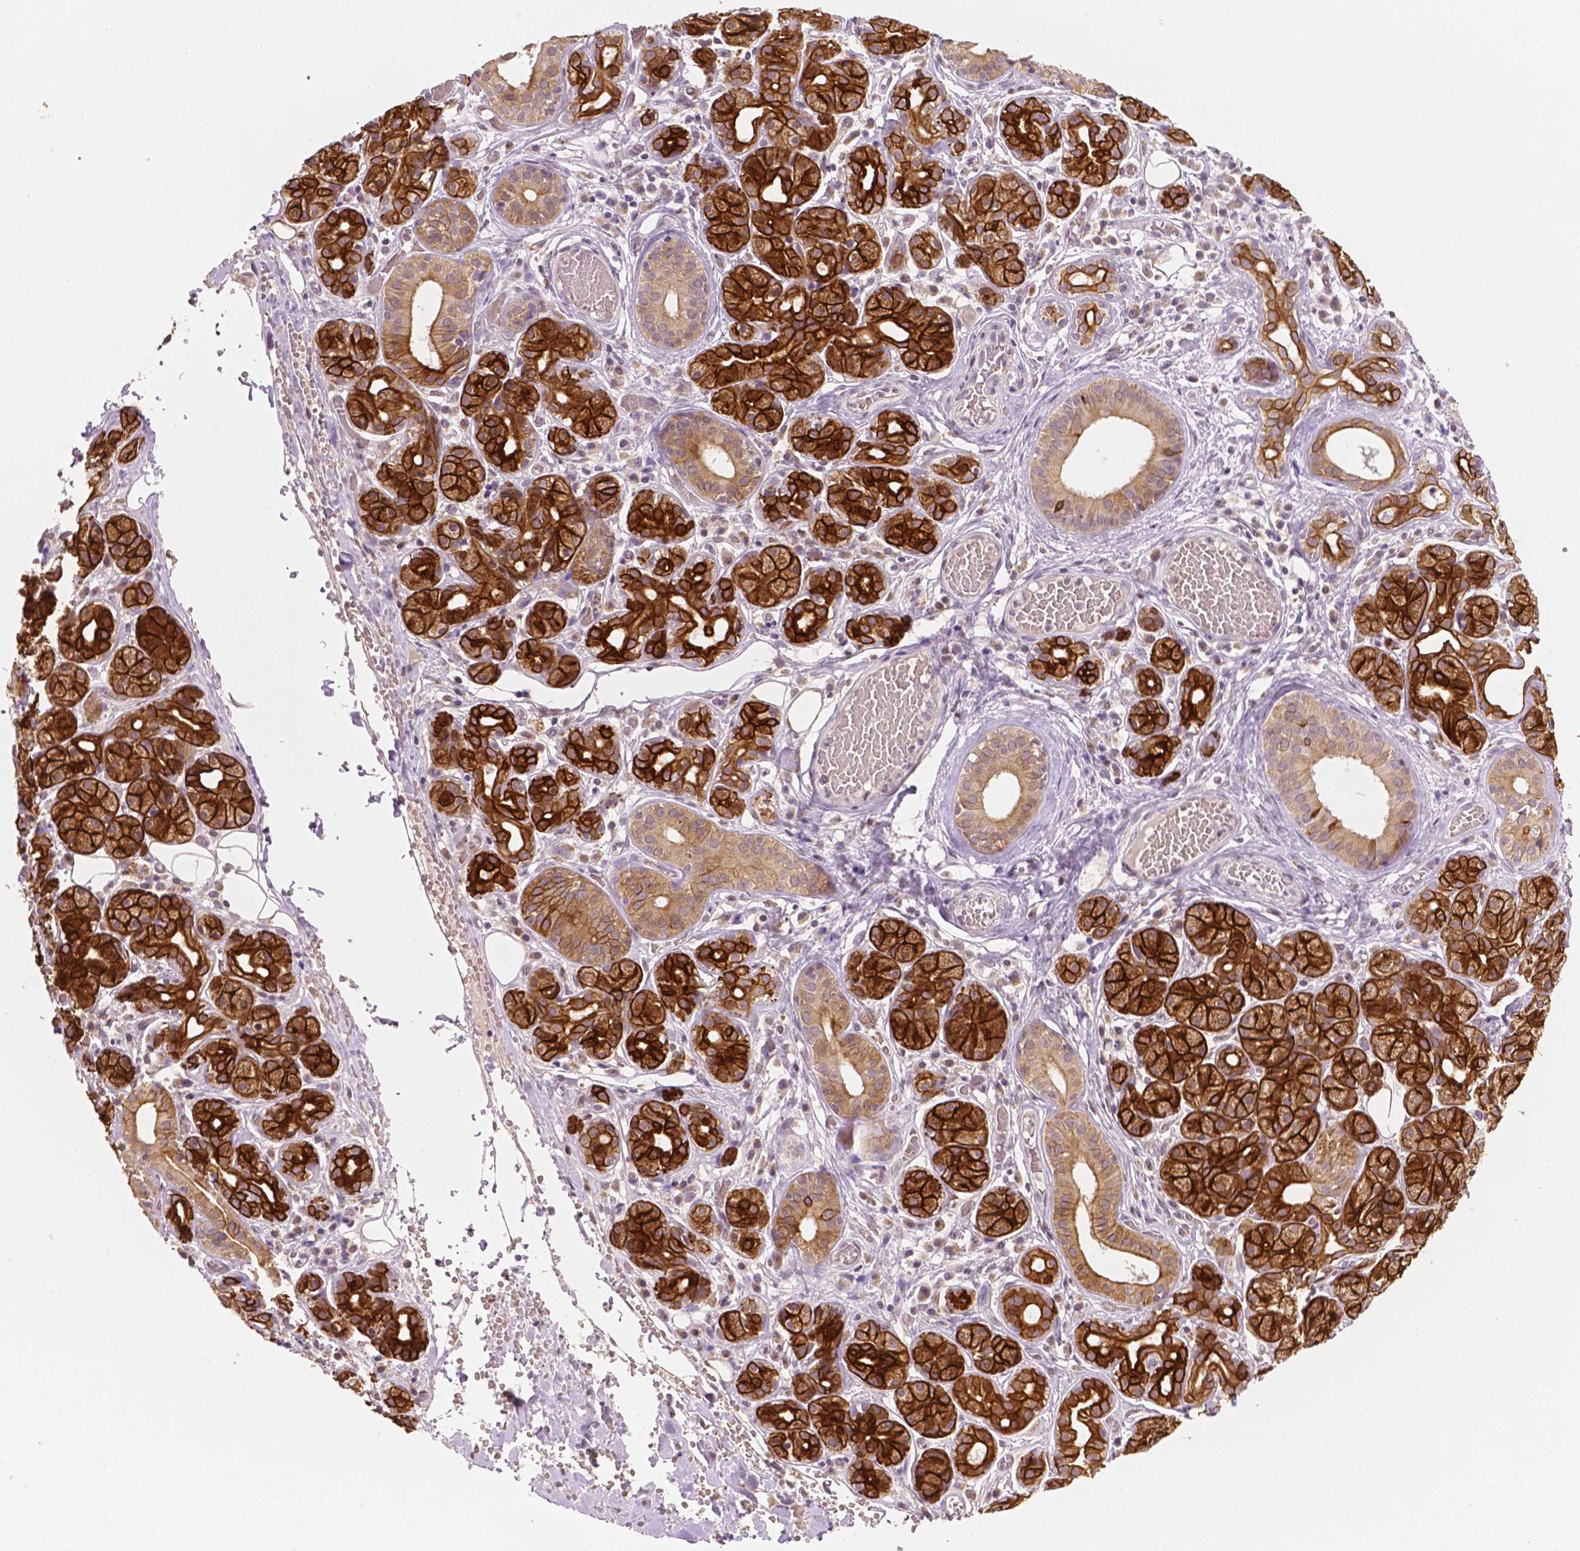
{"staining": {"intensity": "strong", "quantity": "25%-75%", "location": "cytoplasmic/membranous"}, "tissue": "salivary gland", "cell_type": "Glandular cells", "image_type": "normal", "snomed": [{"axis": "morphology", "description": "Normal tissue, NOS"}, {"axis": "topography", "description": "Salivary gland"}, {"axis": "topography", "description": "Peripheral nerve tissue"}], "caption": "DAB (3,3'-diaminobenzidine) immunohistochemical staining of benign salivary gland demonstrates strong cytoplasmic/membranous protein expression in approximately 25%-75% of glandular cells. (DAB (3,3'-diaminobenzidine) IHC, brown staining for protein, blue staining for nuclei).", "gene": "SHLD3", "patient": {"sex": "male", "age": 71}}